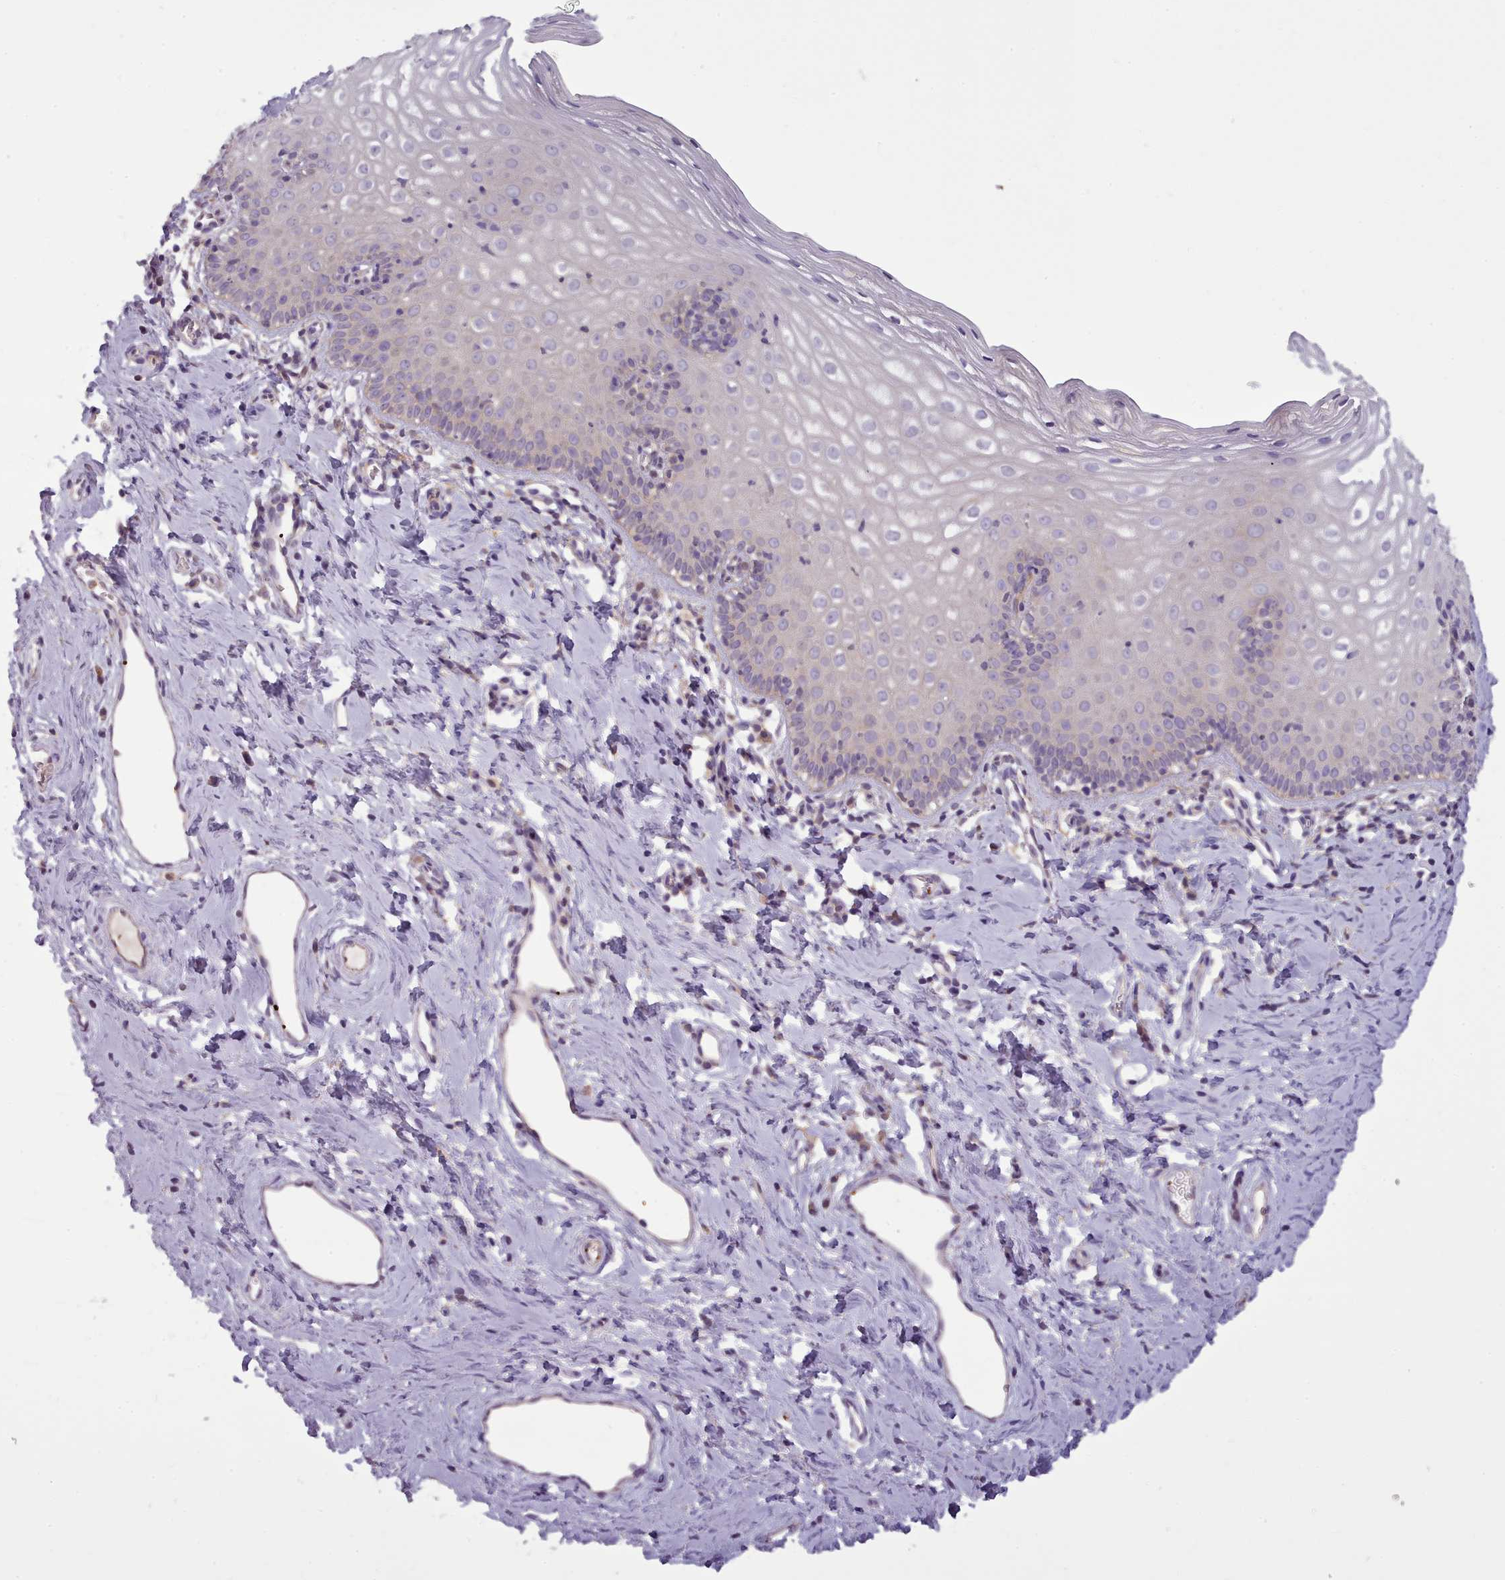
{"staining": {"intensity": "negative", "quantity": "none", "location": "none"}, "tissue": "cervix", "cell_type": "Glandular cells", "image_type": "normal", "snomed": [{"axis": "morphology", "description": "Normal tissue, NOS"}, {"axis": "topography", "description": "Cervix"}], "caption": "Immunohistochemistry of normal human cervix demonstrates no positivity in glandular cells.", "gene": "NDST2", "patient": {"sex": "female", "age": 44}}